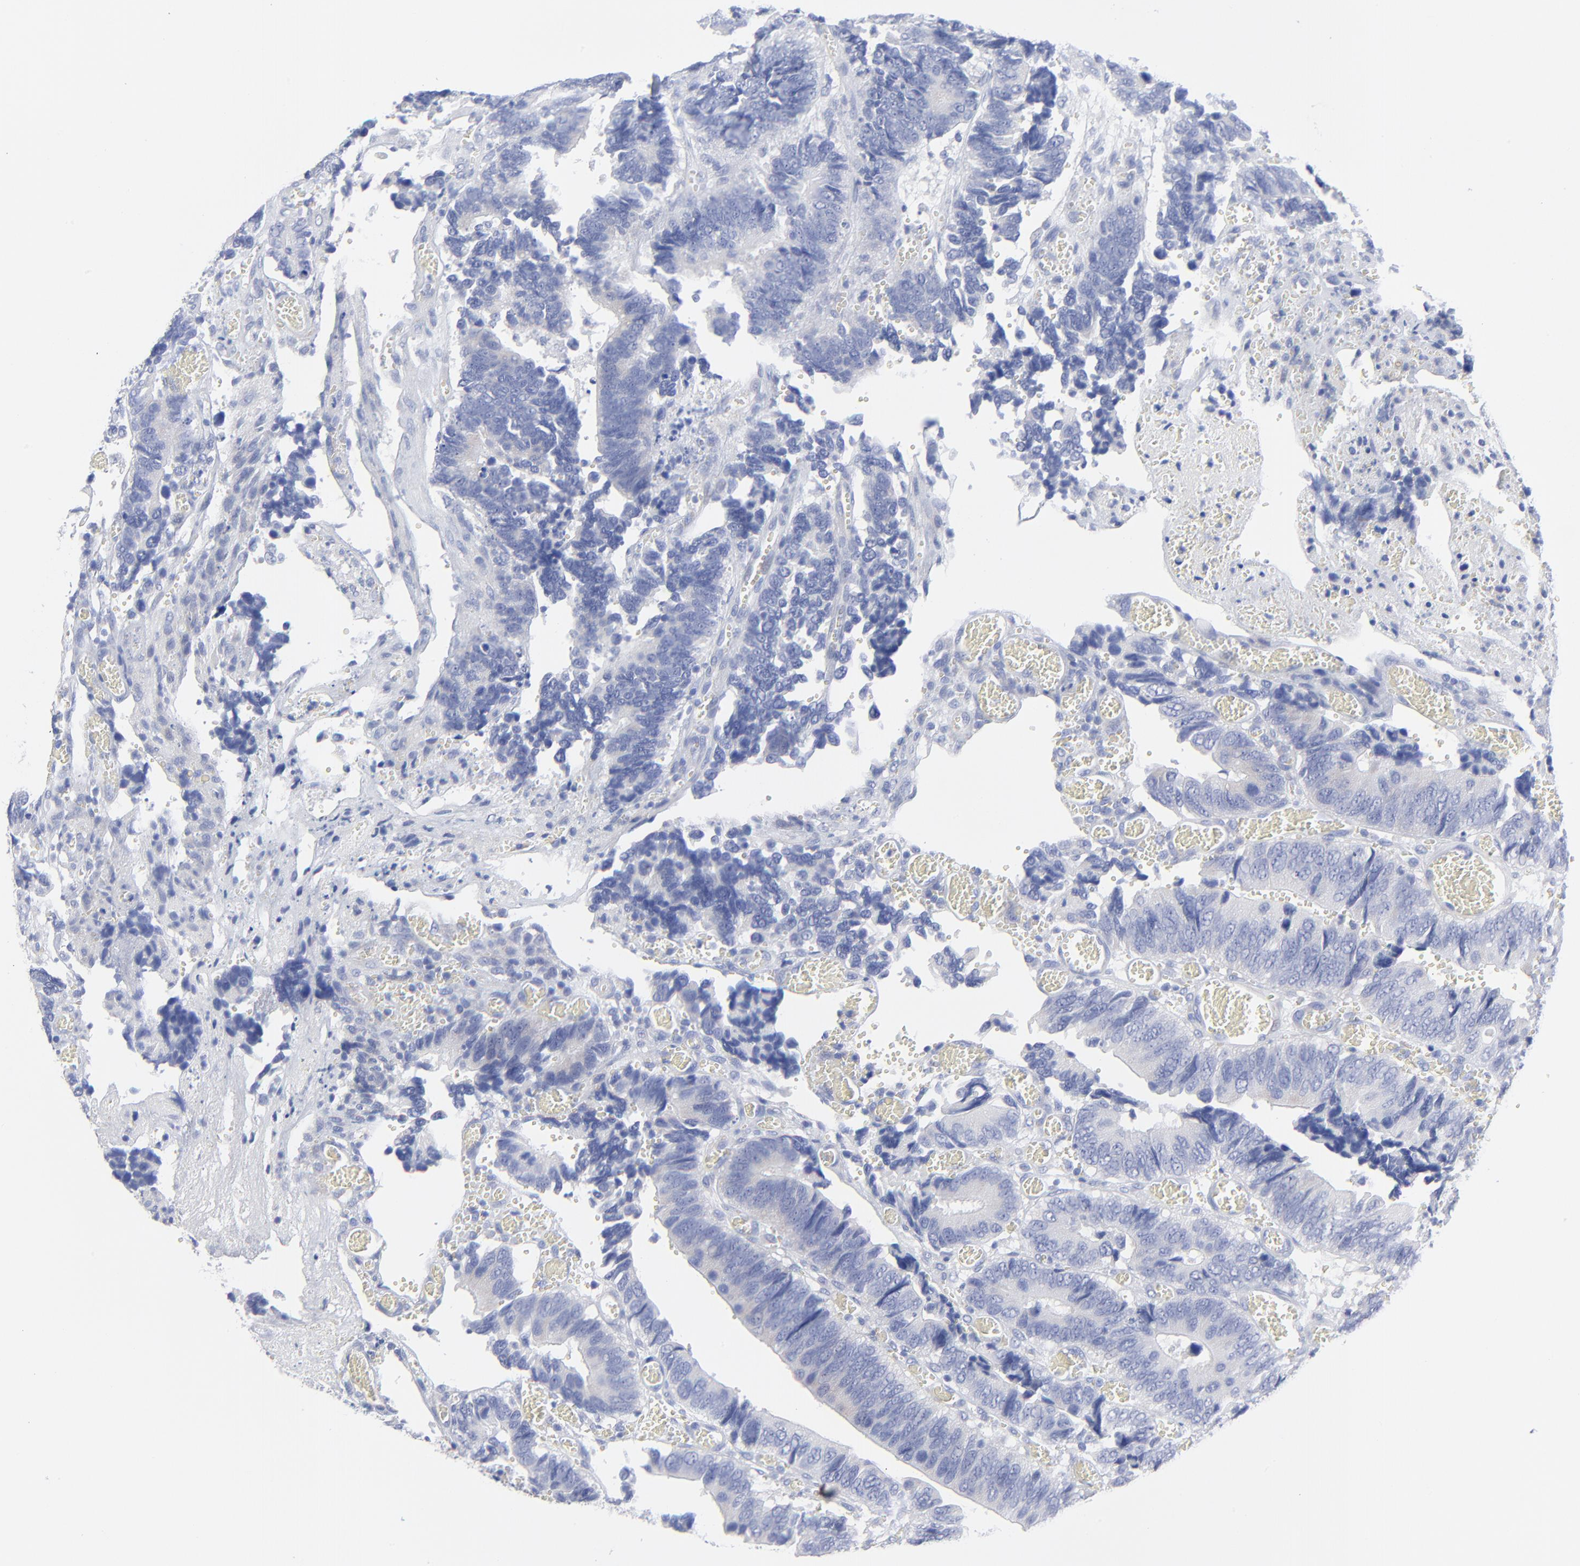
{"staining": {"intensity": "negative", "quantity": "none", "location": "none"}, "tissue": "colorectal cancer", "cell_type": "Tumor cells", "image_type": "cancer", "snomed": [{"axis": "morphology", "description": "Adenocarcinoma, NOS"}, {"axis": "topography", "description": "Colon"}], "caption": "Immunohistochemistry micrograph of neoplastic tissue: human colorectal adenocarcinoma stained with DAB (3,3'-diaminobenzidine) reveals no significant protein staining in tumor cells.", "gene": "PSD3", "patient": {"sex": "male", "age": 72}}